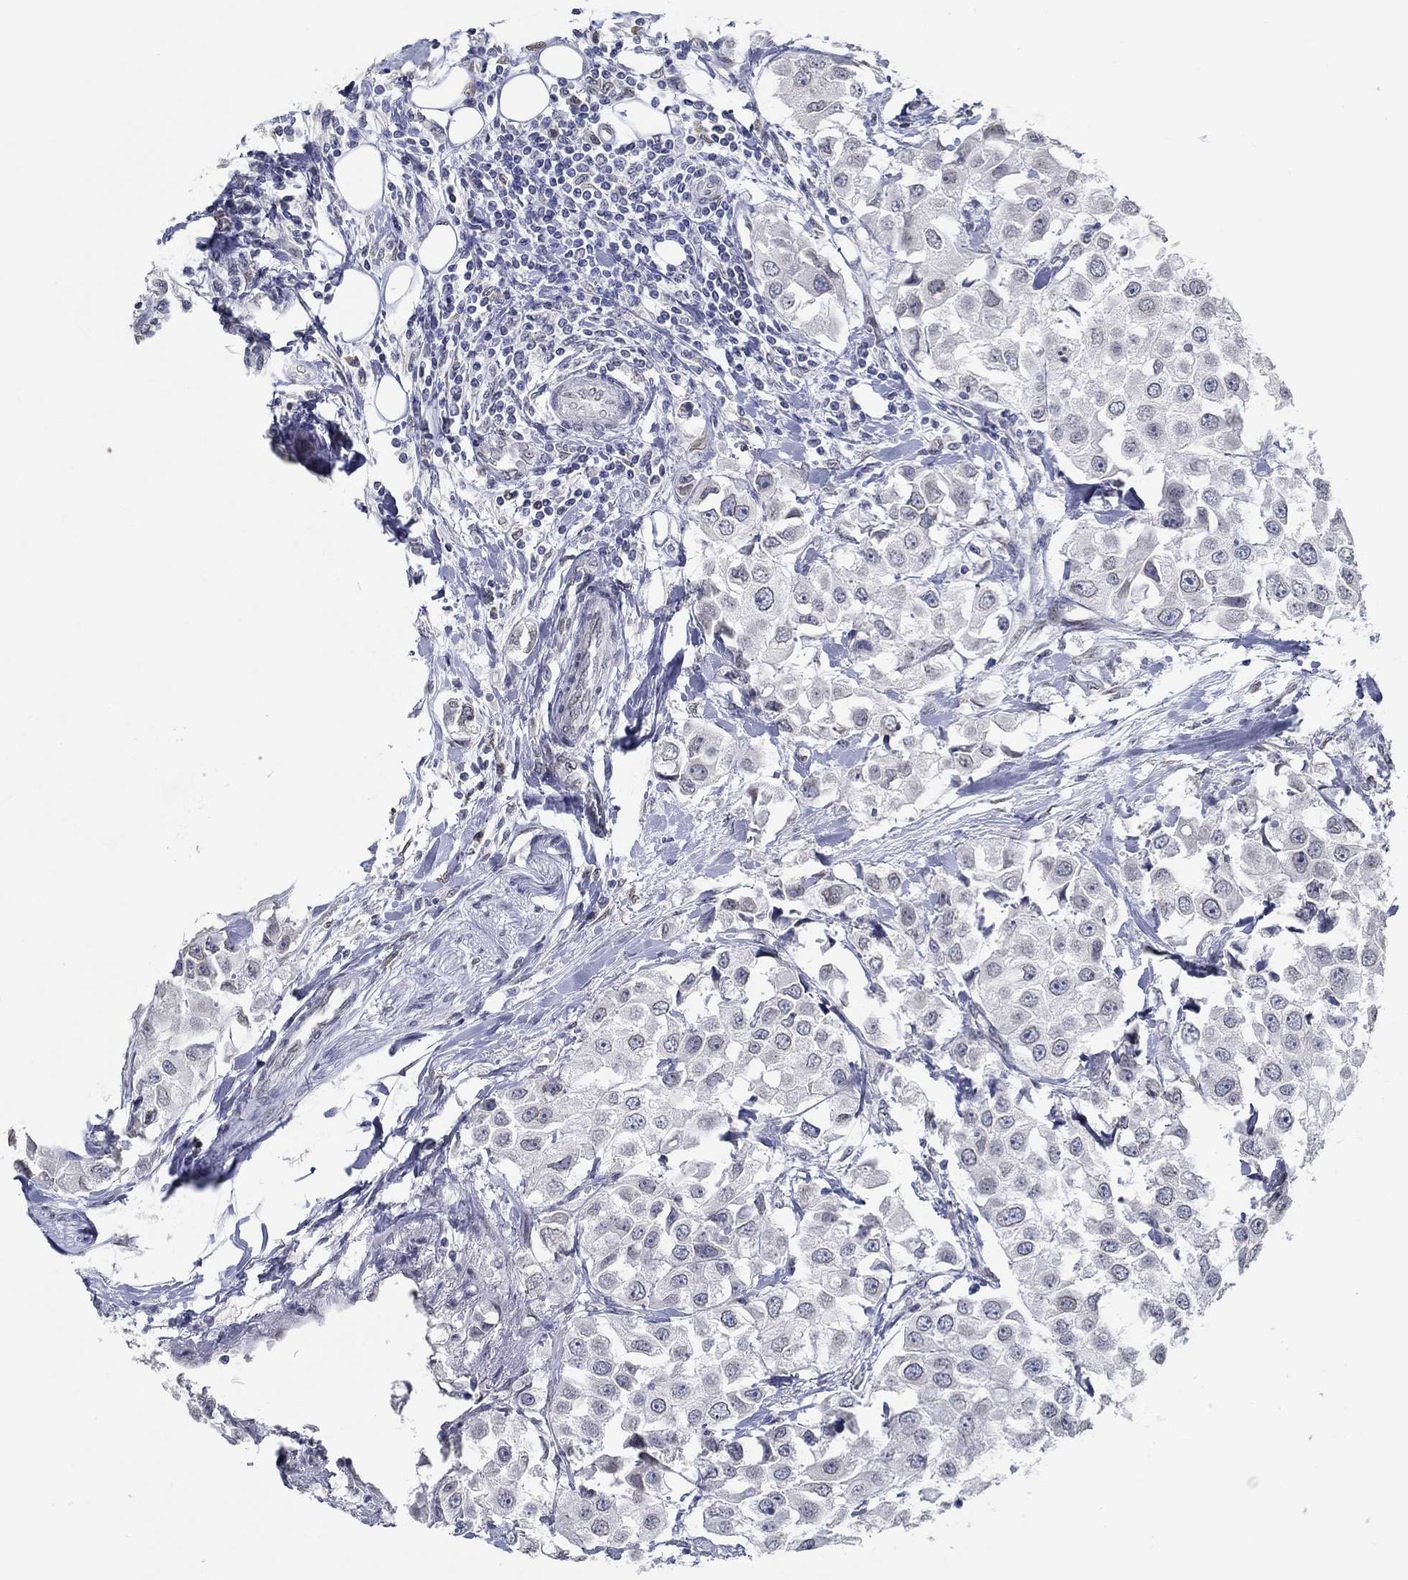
{"staining": {"intensity": "negative", "quantity": "none", "location": "none"}, "tissue": "urothelial cancer", "cell_type": "Tumor cells", "image_type": "cancer", "snomed": [{"axis": "morphology", "description": "Urothelial carcinoma, High grade"}, {"axis": "topography", "description": "Urinary bladder"}], "caption": "The image demonstrates no staining of tumor cells in urothelial cancer.", "gene": "NUP155", "patient": {"sex": "female", "age": 64}}